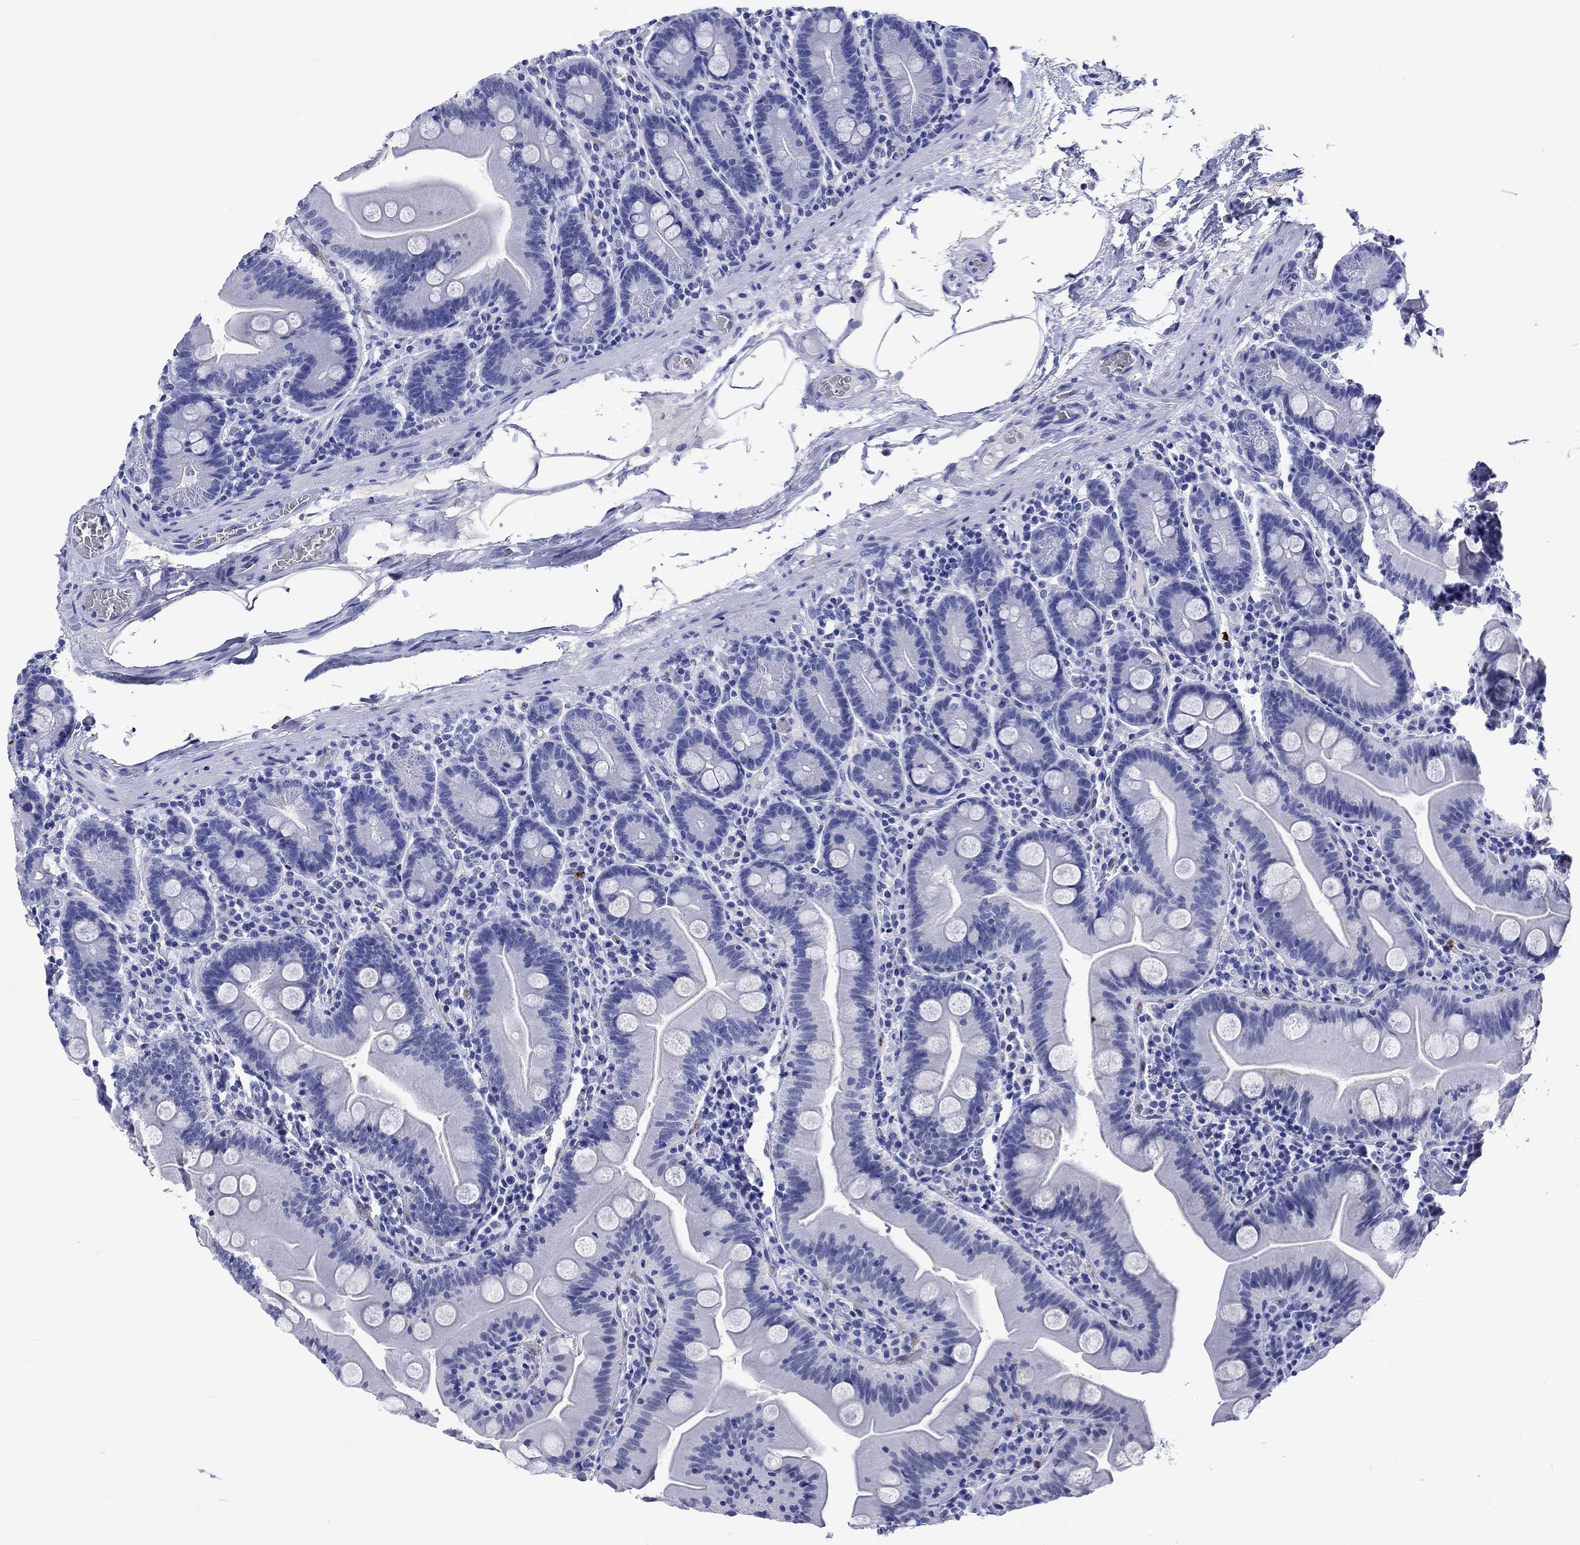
{"staining": {"intensity": "negative", "quantity": "none", "location": "none"}, "tissue": "small intestine", "cell_type": "Glandular cells", "image_type": "normal", "snomed": [{"axis": "morphology", "description": "Normal tissue, NOS"}, {"axis": "topography", "description": "Small intestine"}], "caption": "There is no significant staining in glandular cells of small intestine. Nuclei are stained in blue.", "gene": "CACNG3", "patient": {"sex": "male", "age": 37}}